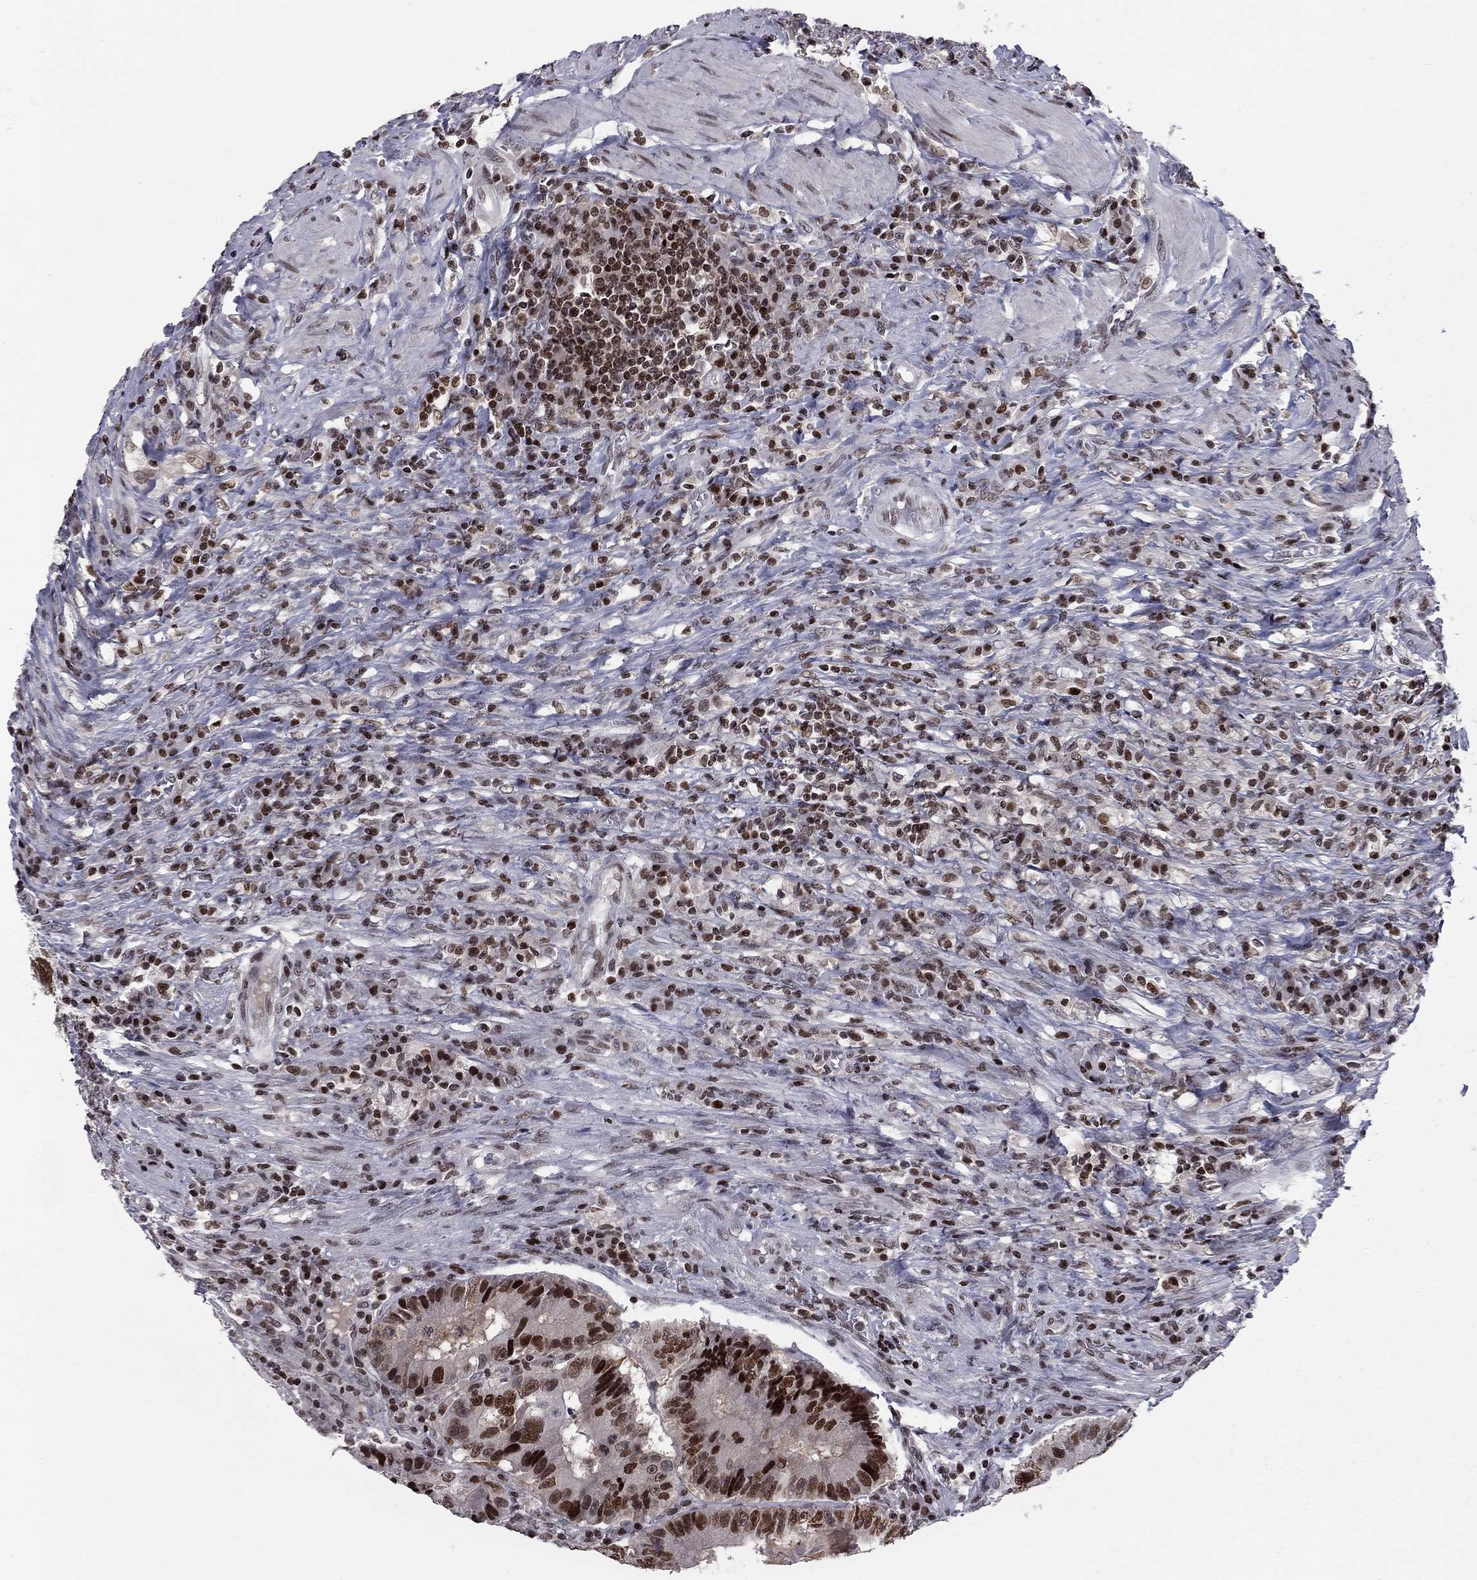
{"staining": {"intensity": "strong", "quantity": ">75%", "location": "nuclear"}, "tissue": "colorectal cancer", "cell_type": "Tumor cells", "image_type": "cancer", "snomed": [{"axis": "morphology", "description": "Adenocarcinoma, NOS"}, {"axis": "topography", "description": "Colon"}], "caption": "The photomicrograph displays immunohistochemical staining of colorectal cancer. There is strong nuclear staining is present in about >75% of tumor cells.", "gene": "RNASEH2C", "patient": {"sex": "female", "age": 86}}